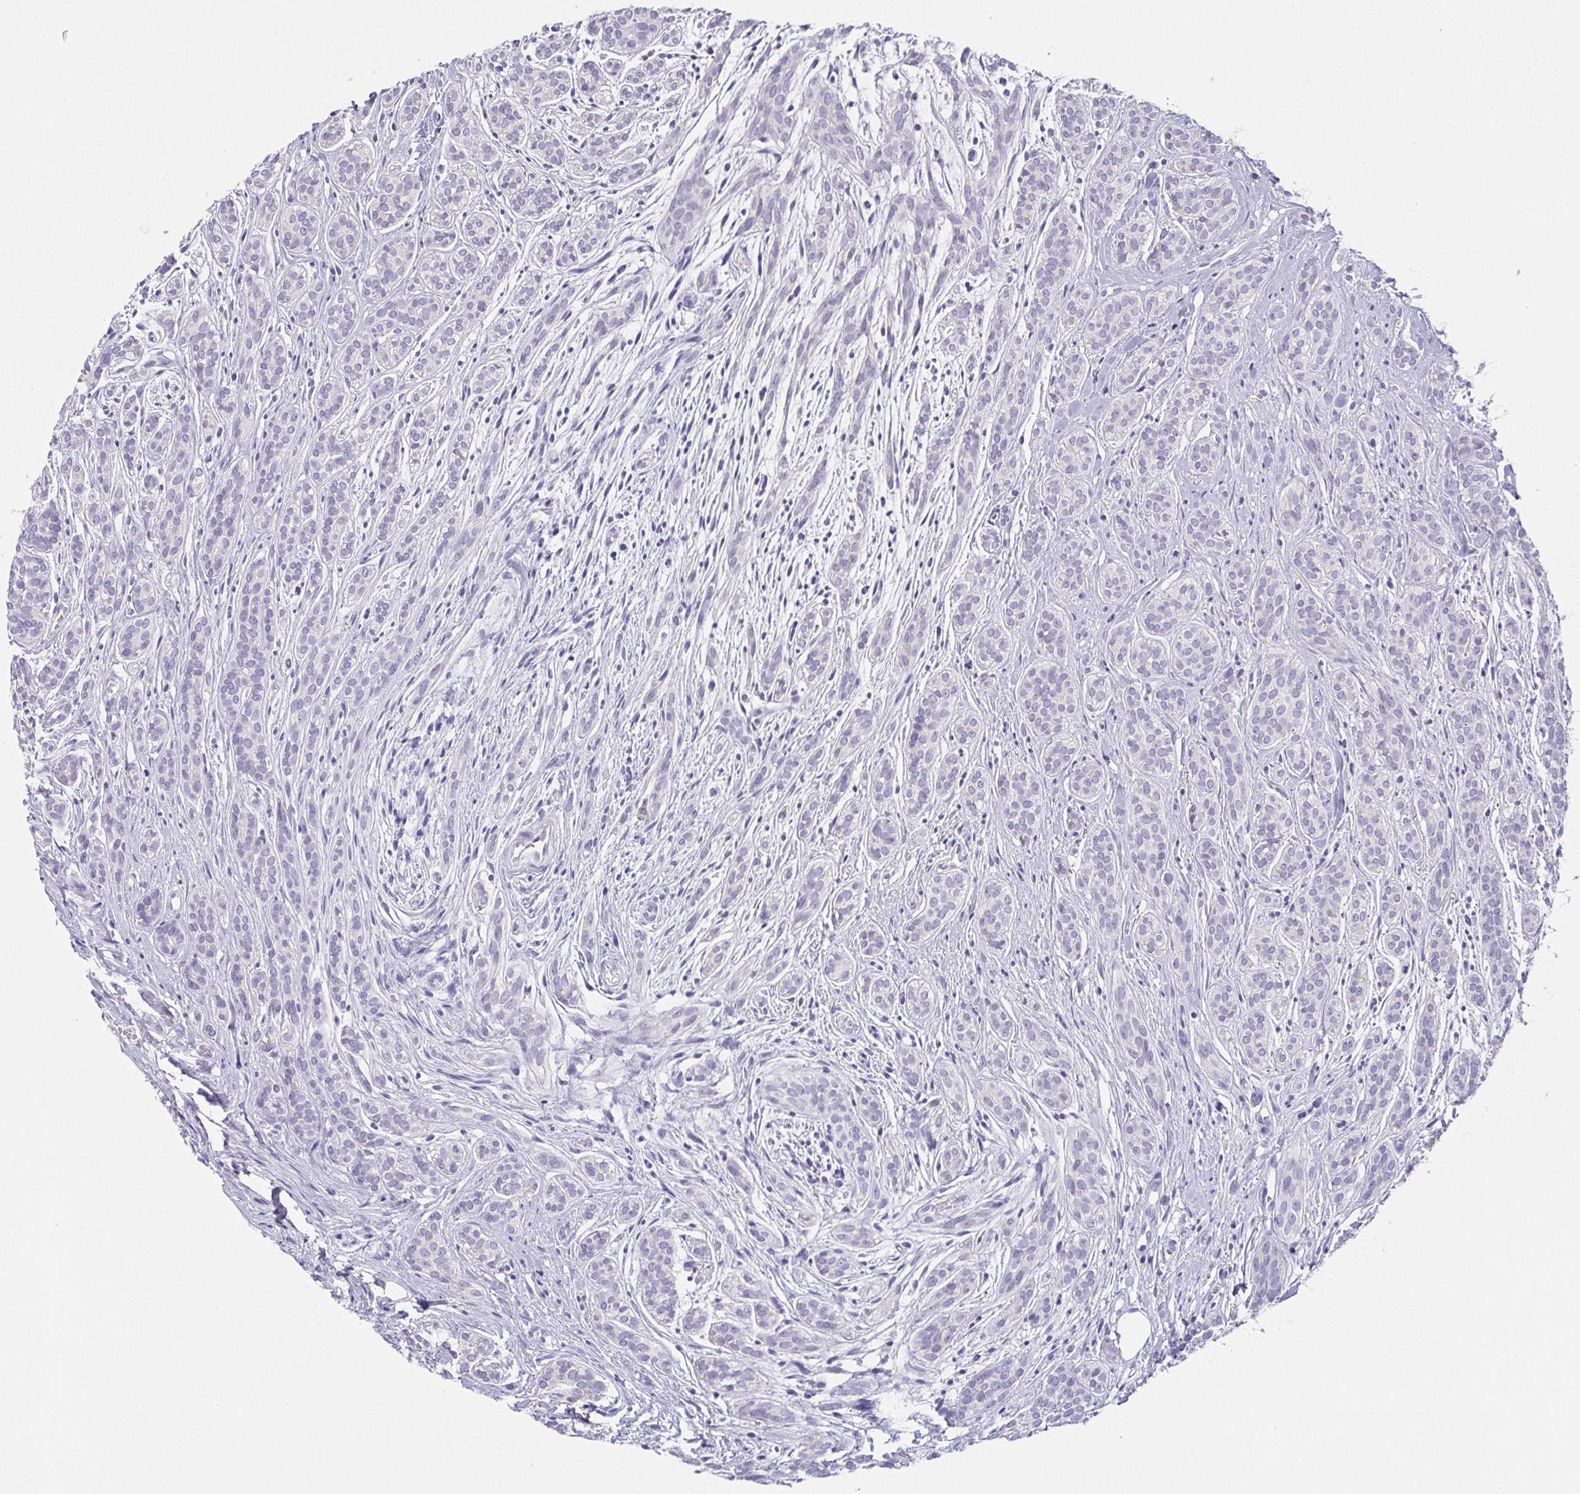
{"staining": {"intensity": "negative", "quantity": "none", "location": "none"}, "tissue": "head and neck cancer", "cell_type": "Tumor cells", "image_type": "cancer", "snomed": [{"axis": "morphology", "description": "Adenocarcinoma, NOS"}, {"axis": "topography", "description": "Head-Neck"}], "caption": "Tumor cells show no significant protein staining in head and neck adenocarcinoma. The staining is performed using DAB brown chromogen with nuclei counter-stained in using hematoxylin.", "gene": "PRR27", "patient": {"sex": "female", "age": 57}}